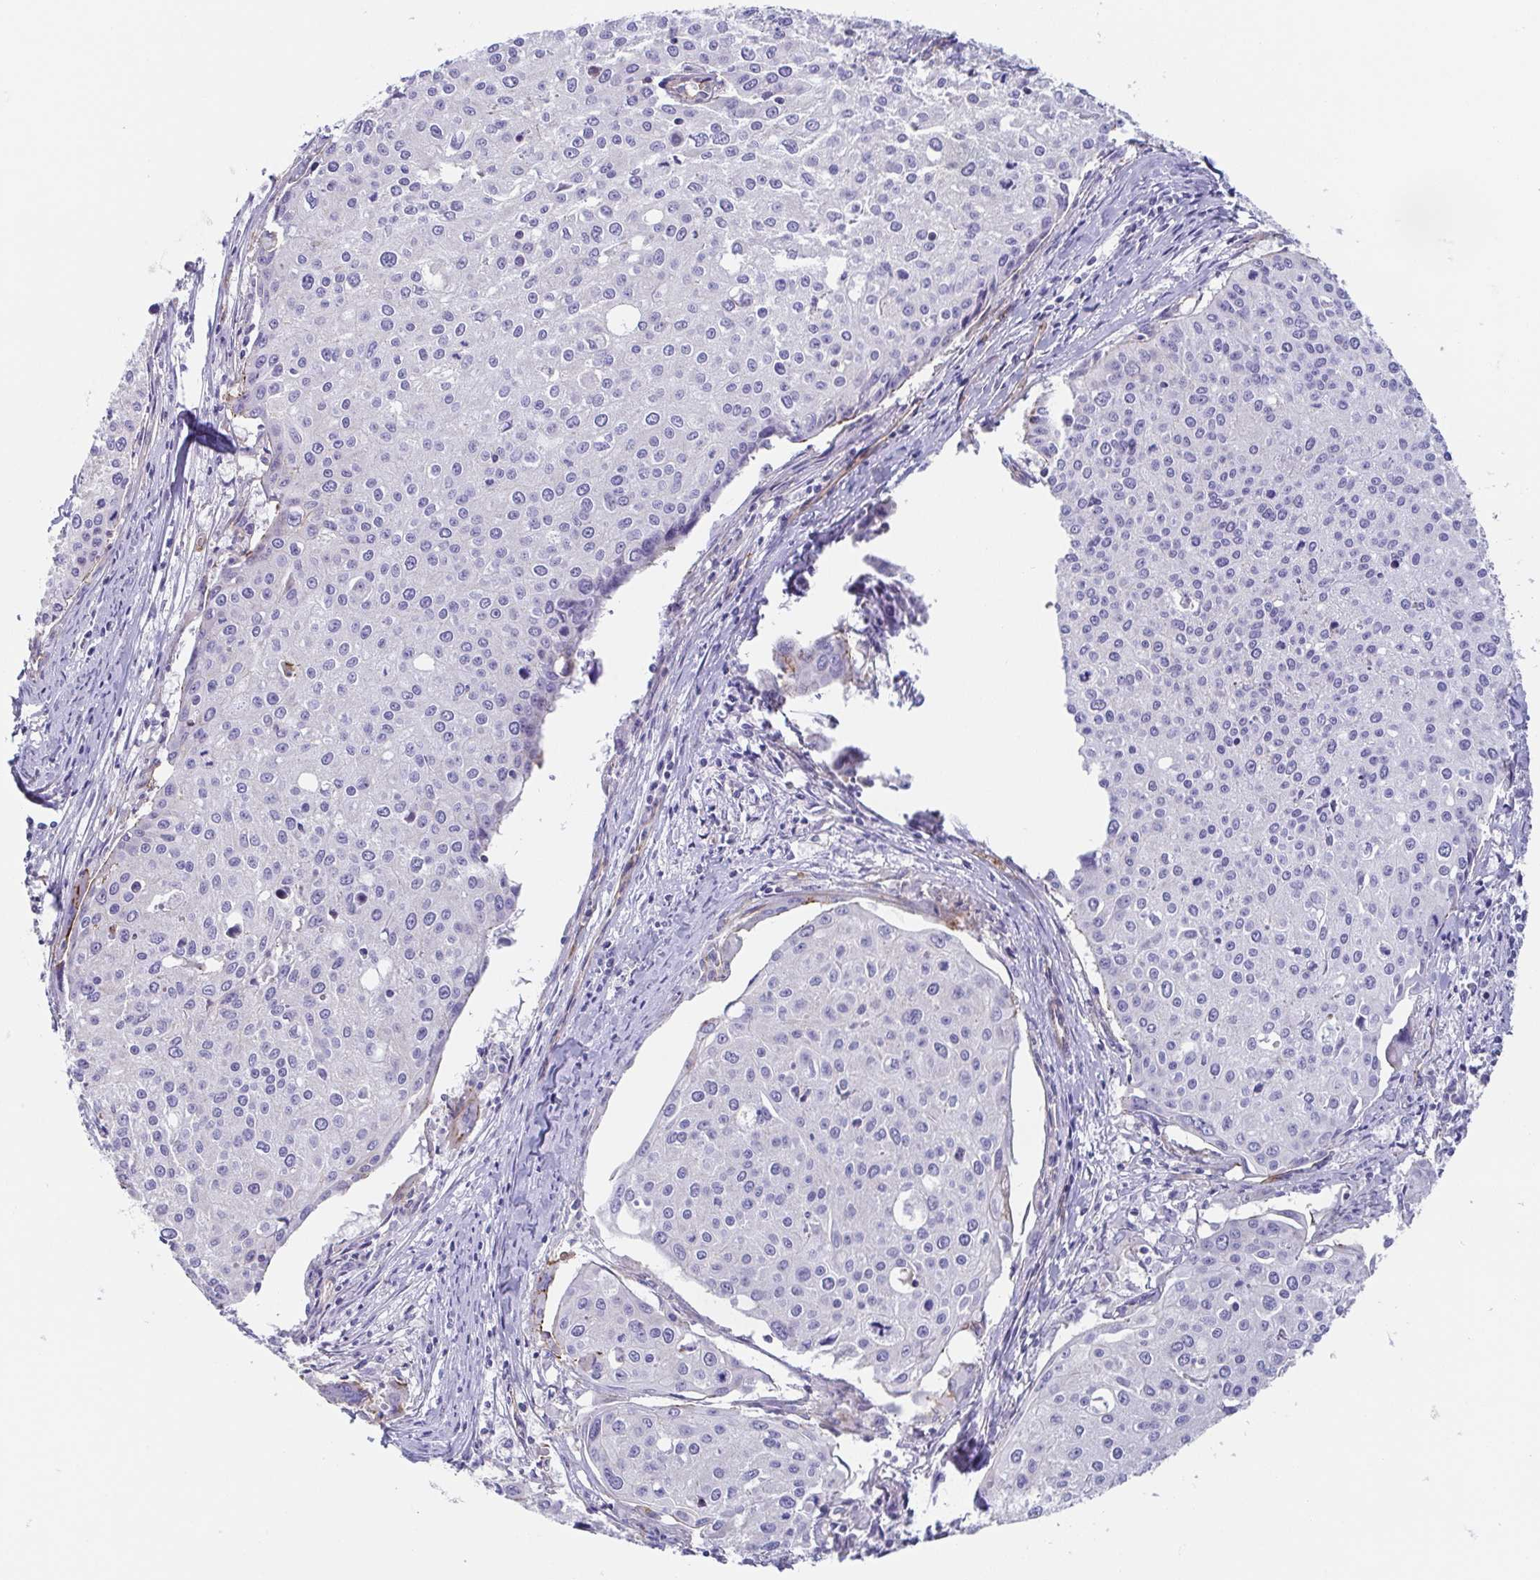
{"staining": {"intensity": "negative", "quantity": "none", "location": "none"}, "tissue": "cervical cancer", "cell_type": "Tumor cells", "image_type": "cancer", "snomed": [{"axis": "morphology", "description": "Squamous cell carcinoma, NOS"}, {"axis": "topography", "description": "Cervix"}], "caption": "Immunohistochemistry of human cervical cancer displays no expression in tumor cells. (DAB (3,3'-diaminobenzidine) immunohistochemistry (IHC) with hematoxylin counter stain).", "gene": "TRAM2", "patient": {"sex": "female", "age": 38}}